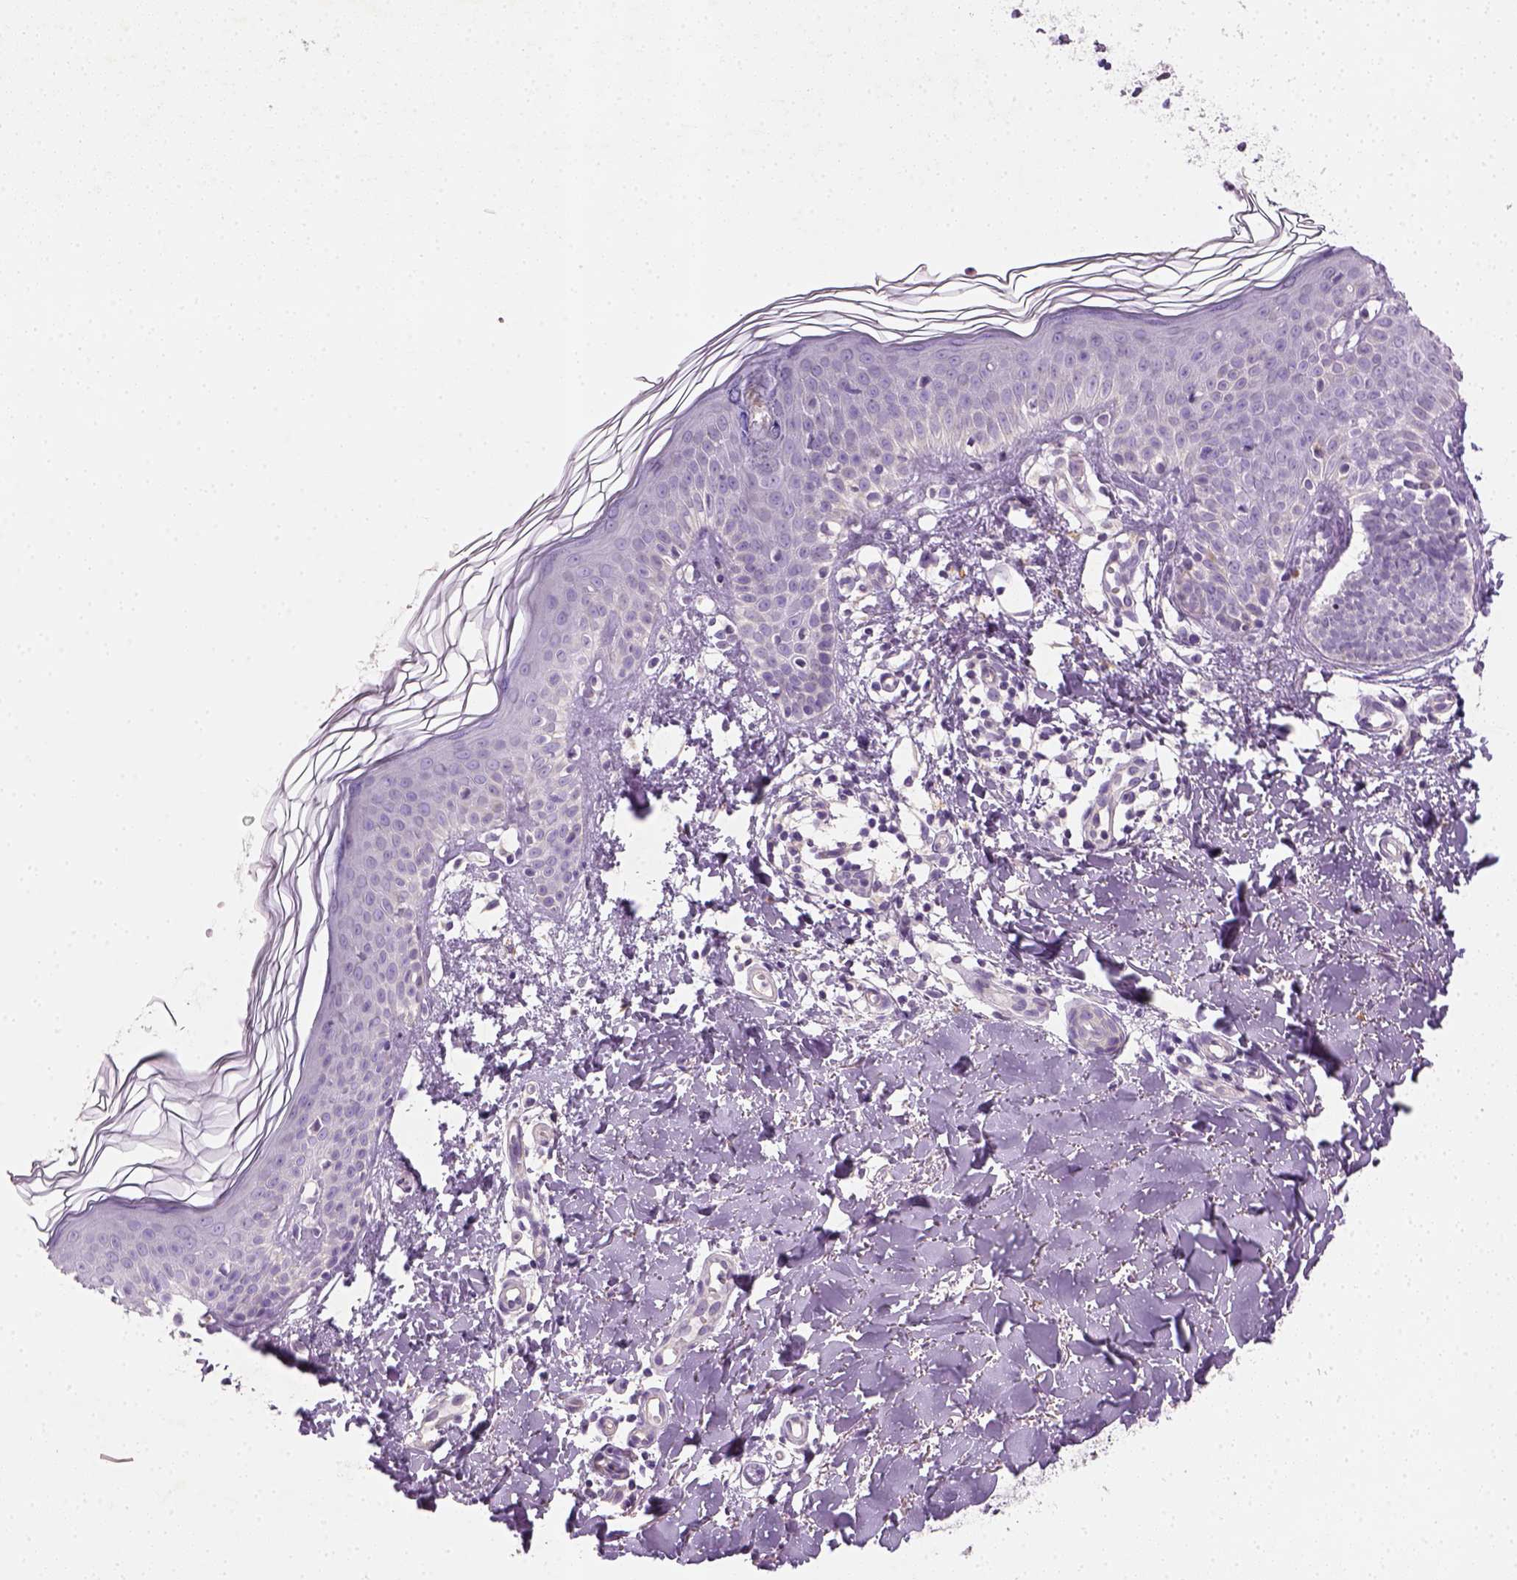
{"staining": {"intensity": "negative", "quantity": "none", "location": "none"}, "tissue": "skin cancer", "cell_type": "Tumor cells", "image_type": "cancer", "snomed": [{"axis": "morphology", "description": "Basal cell carcinoma"}, {"axis": "topography", "description": "Skin"}], "caption": "Immunohistochemical staining of human basal cell carcinoma (skin) displays no significant positivity in tumor cells.", "gene": "NUDT6", "patient": {"sex": "female", "age": 51}}